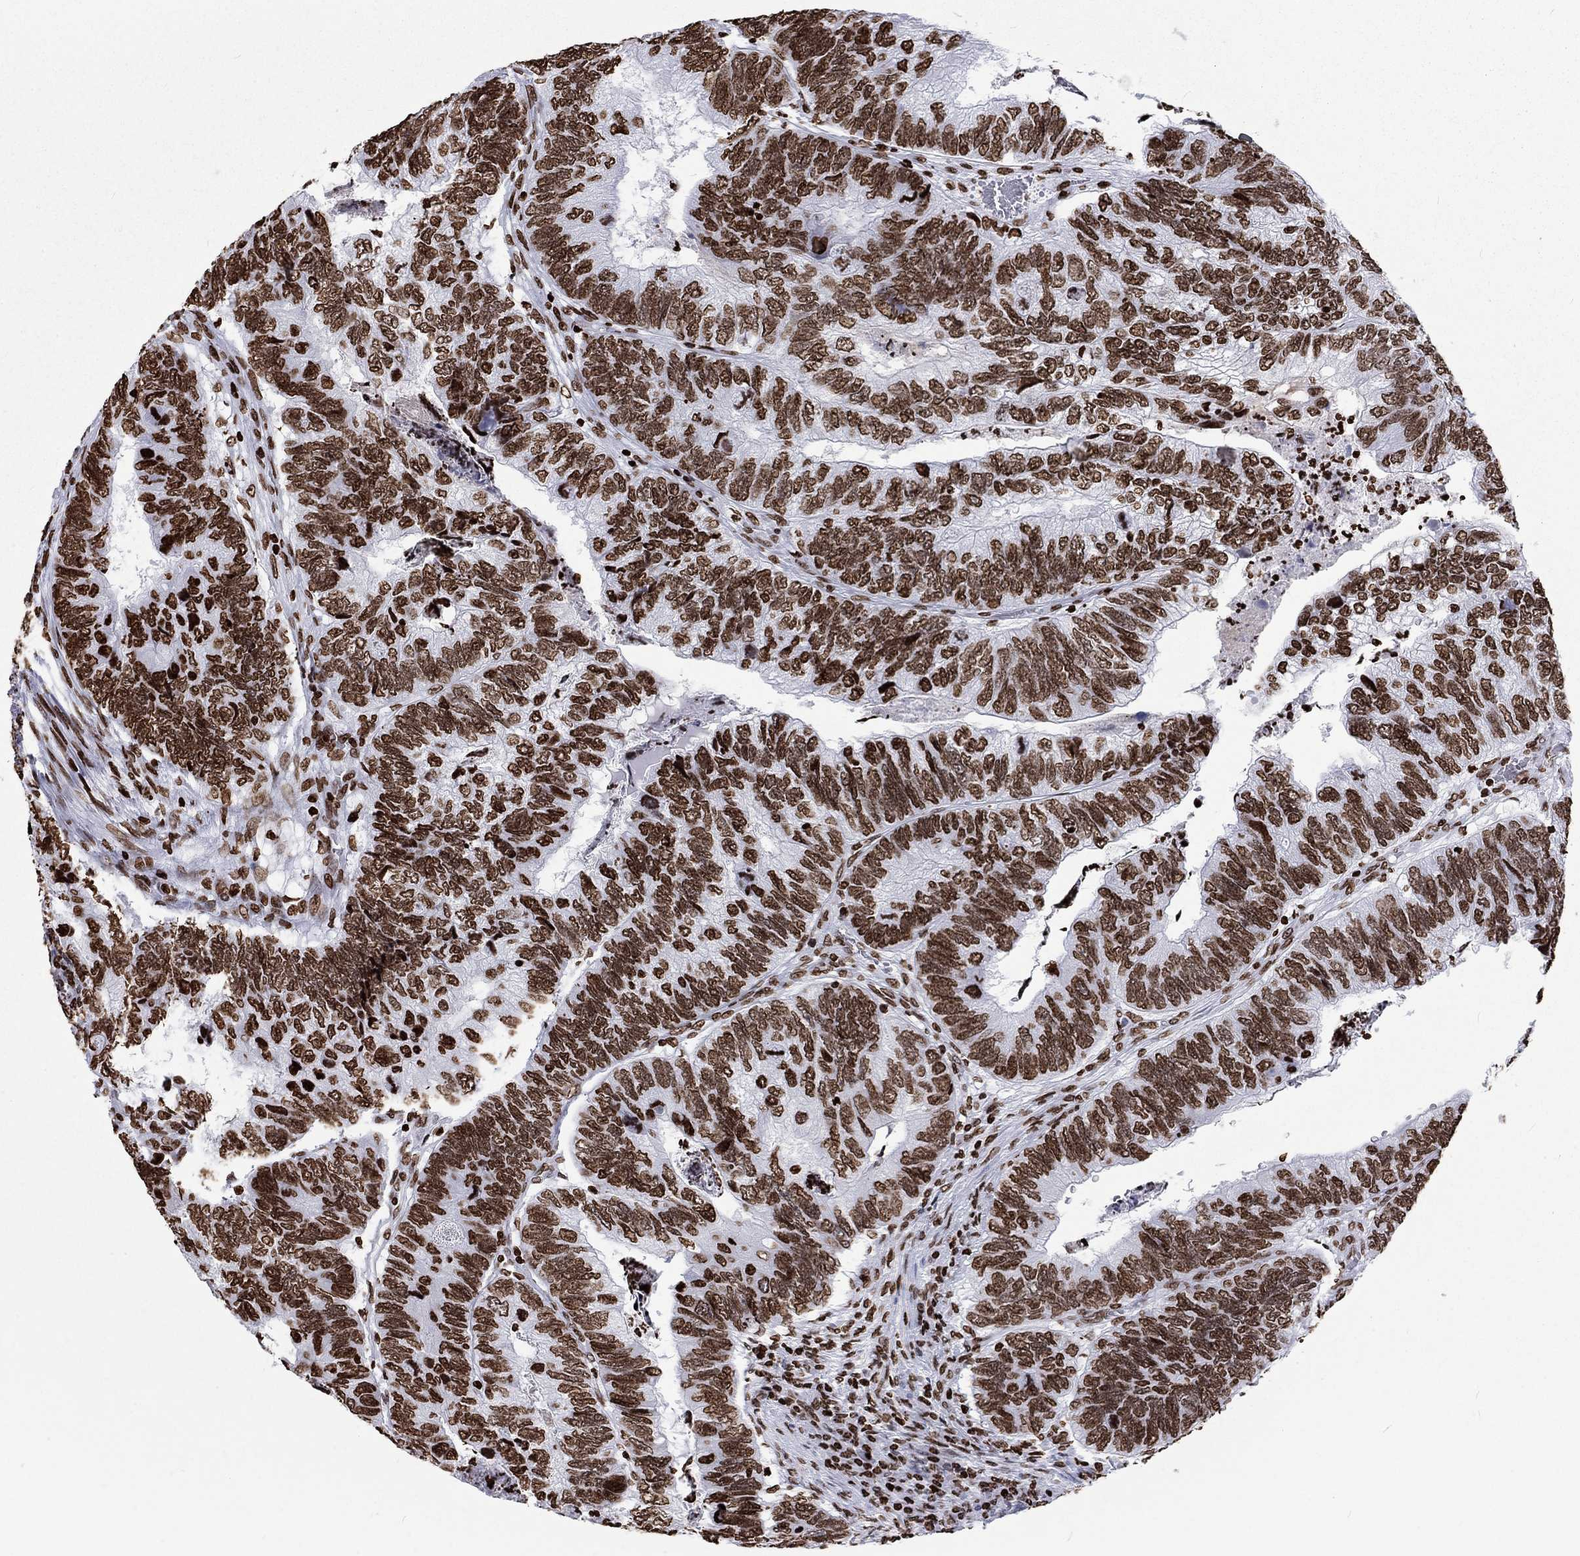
{"staining": {"intensity": "strong", "quantity": "25%-75%", "location": "nuclear"}, "tissue": "colorectal cancer", "cell_type": "Tumor cells", "image_type": "cancer", "snomed": [{"axis": "morphology", "description": "Adenocarcinoma, NOS"}, {"axis": "topography", "description": "Colon"}], "caption": "The photomicrograph reveals staining of colorectal cancer (adenocarcinoma), revealing strong nuclear protein expression (brown color) within tumor cells. Nuclei are stained in blue.", "gene": "H1-5", "patient": {"sex": "female", "age": 67}}